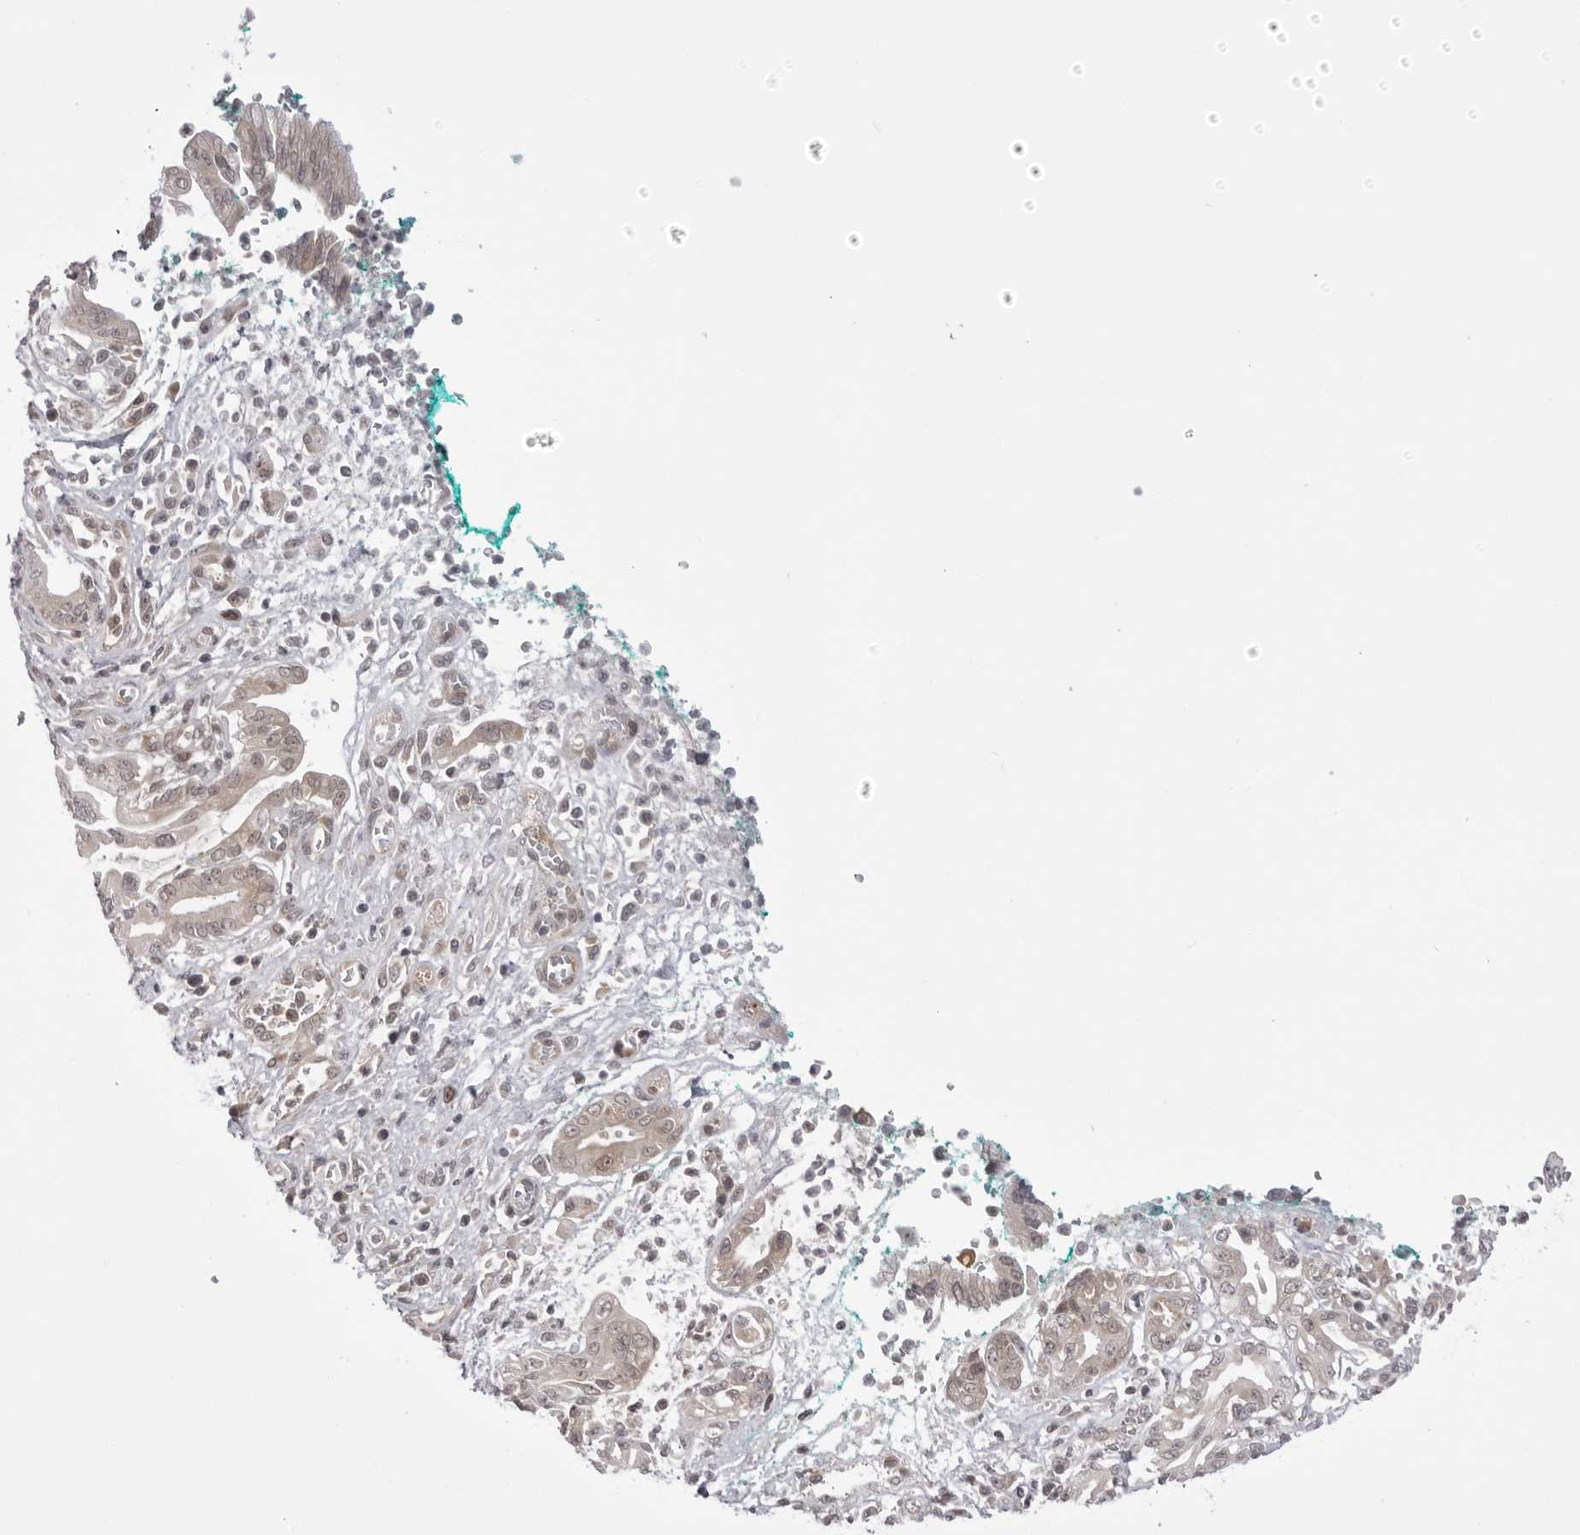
{"staining": {"intensity": "weak", "quantity": ">75%", "location": "nuclear"}, "tissue": "pancreatic cancer", "cell_type": "Tumor cells", "image_type": "cancer", "snomed": [{"axis": "morphology", "description": "Adenocarcinoma, NOS"}, {"axis": "topography", "description": "Pancreas"}], "caption": "An immunohistochemistry (IHC) image of tumor tissue is shown. Protein staining in brown labels weak nuclear positivity in pancreatic cancer (adenocarcinoma) within tumor cells.", "gene": "PTK2B", "patient": {"sex": "male", "age": 78}}